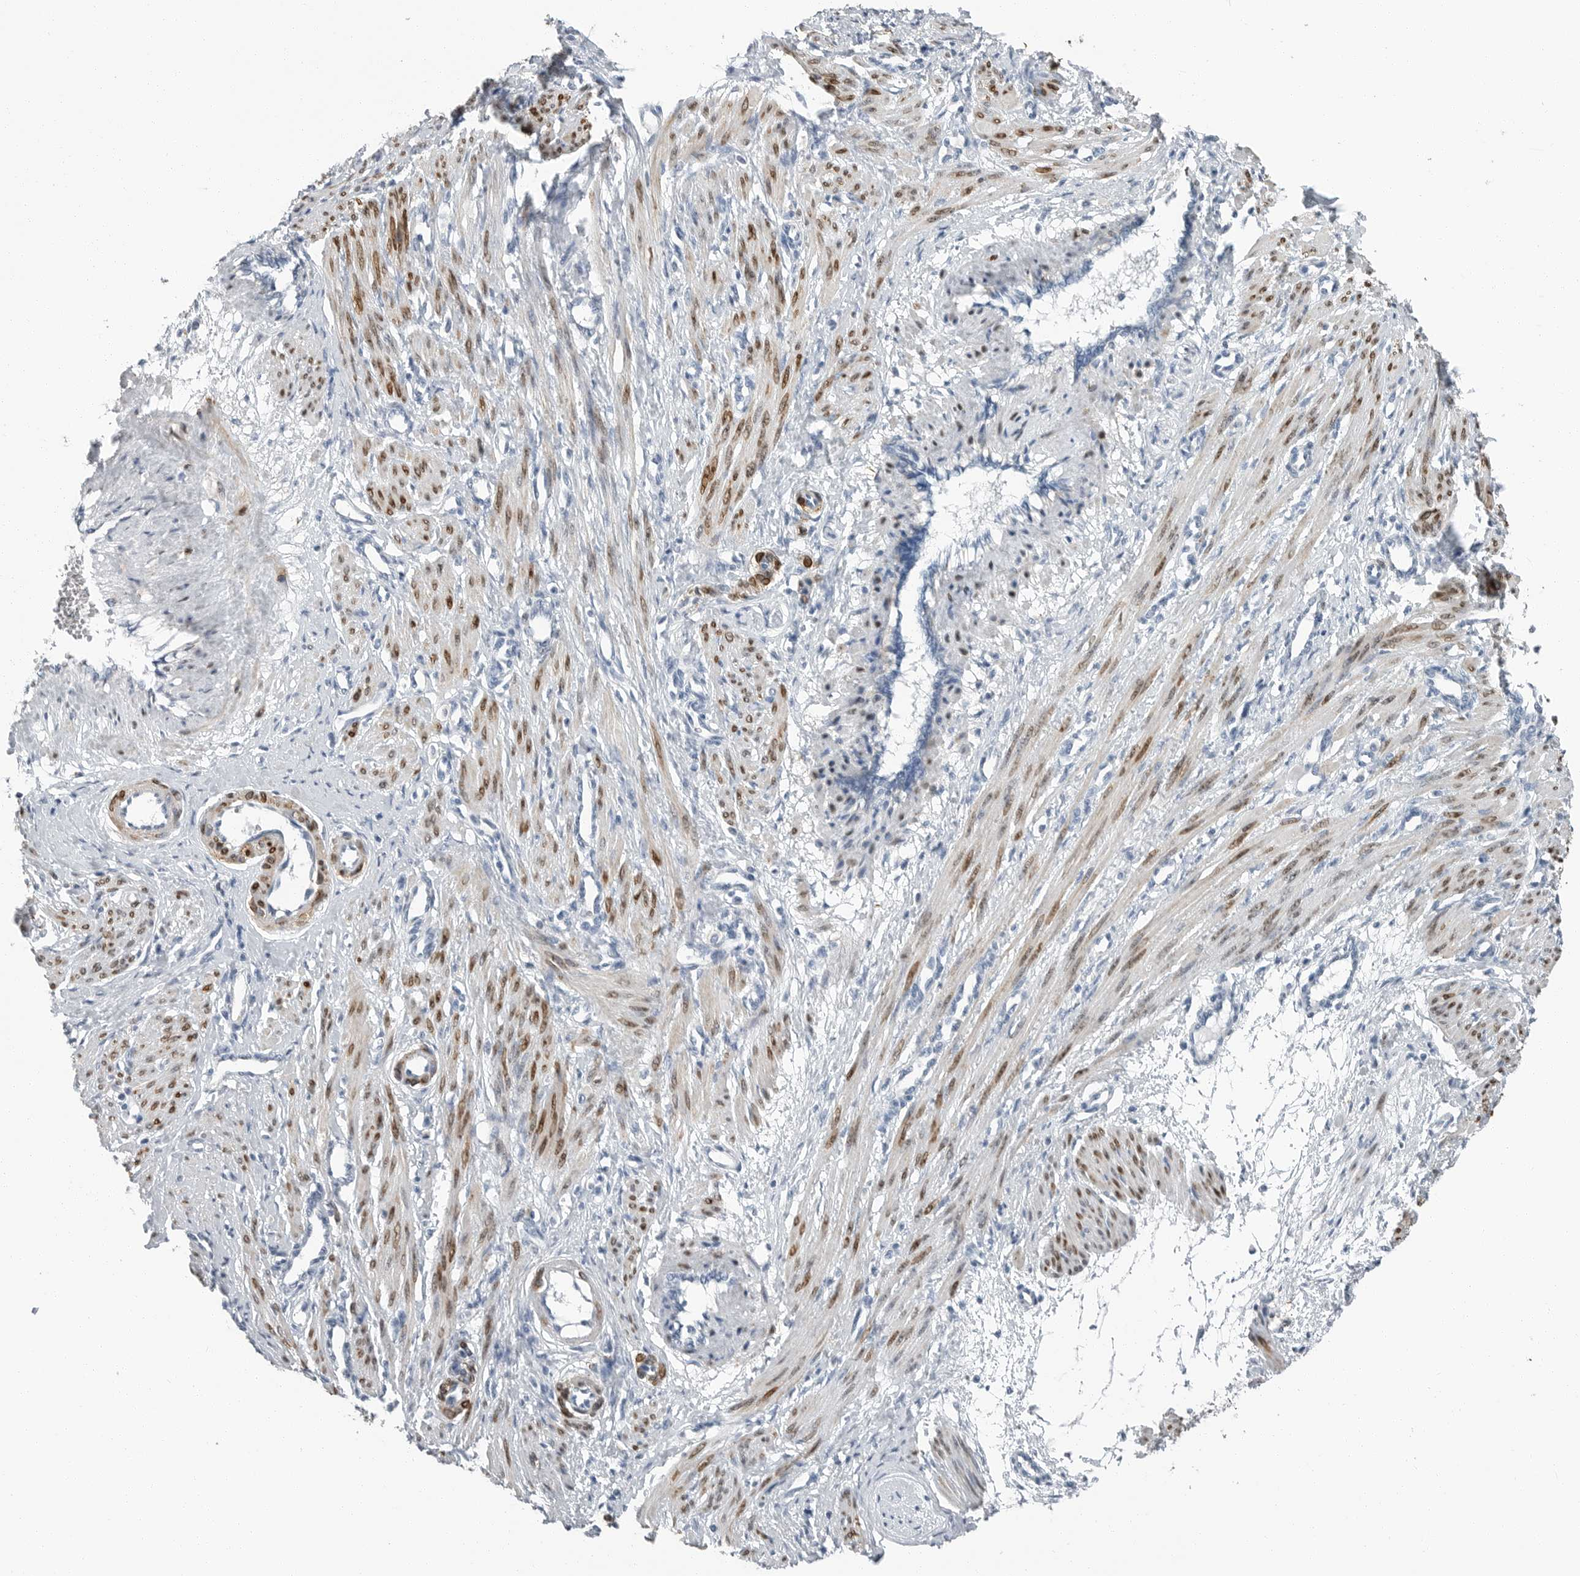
{"staining": {"intensity": "moderate", "quantity": ">75%", "location": "cytoplasmic/membranous,nuclear"}, "tissue": "smooth muscle", "cell_type": "Smooth muscle cells", "image_type": "normal", "snomed": [{"axis": "morphology", "description": "Normal tissue, NOS"}, {"axis": "topography", "description": "Endometrium"}], "caption": "Immunohistochemistry photomicrograph of benign smooth muscle: smooth muscle stained using immunohistochemistry (IHC) displays medium levels of moderate protein expression localized specifically in the cytoplasmic/membranous,nuclear of smooth muscle cells, appearing as a cytoplasmic/membranous,nuclear brown color.", "gene": "PLN", "patient": {"sex": "female", "age": 33}}